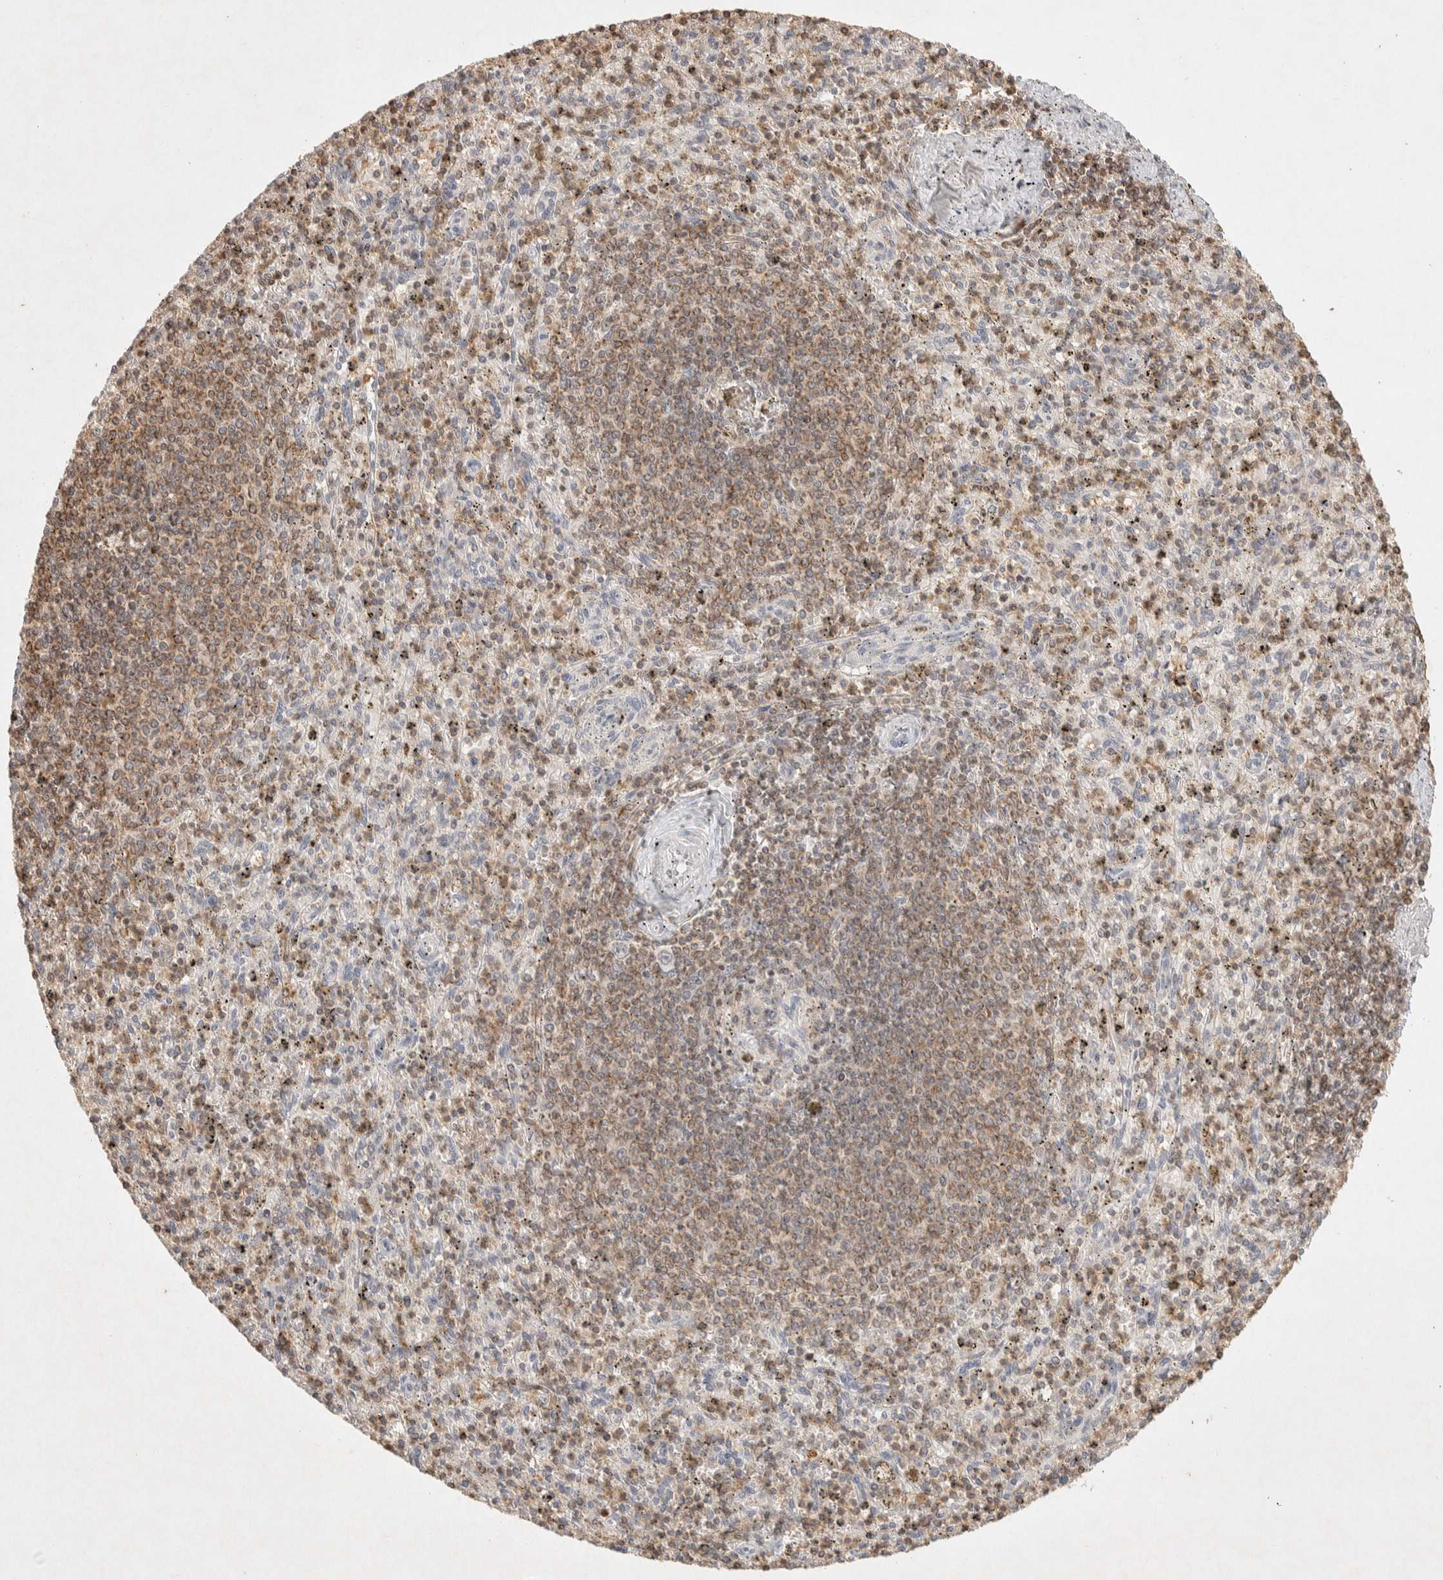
{"staining": {"intensity": "weak", "quantity": "25%-75%", "location": "cytoplasmic/membranous"}, "tissue": "spleen", "cell_type": "Cells in red pulp", "image_type": "normal", "snomed": [{"axis": "morphology", "description": "Normal tissue, NOS"}, {"axis": "topography", "description": "Spleen"}], "caption": "The image exhibits immunohistochemical staining of normal spleen. There is weak cytoplasmic/membranous positivity is seen in approximately 25%-75% of cells in red pulp. (Stains: DAB in brown, nuclei in blue, Microscopy: brightfield microscopy at high magnification).", "gene": "RAC2", "patient": {"sex": "male", "age": 72}}